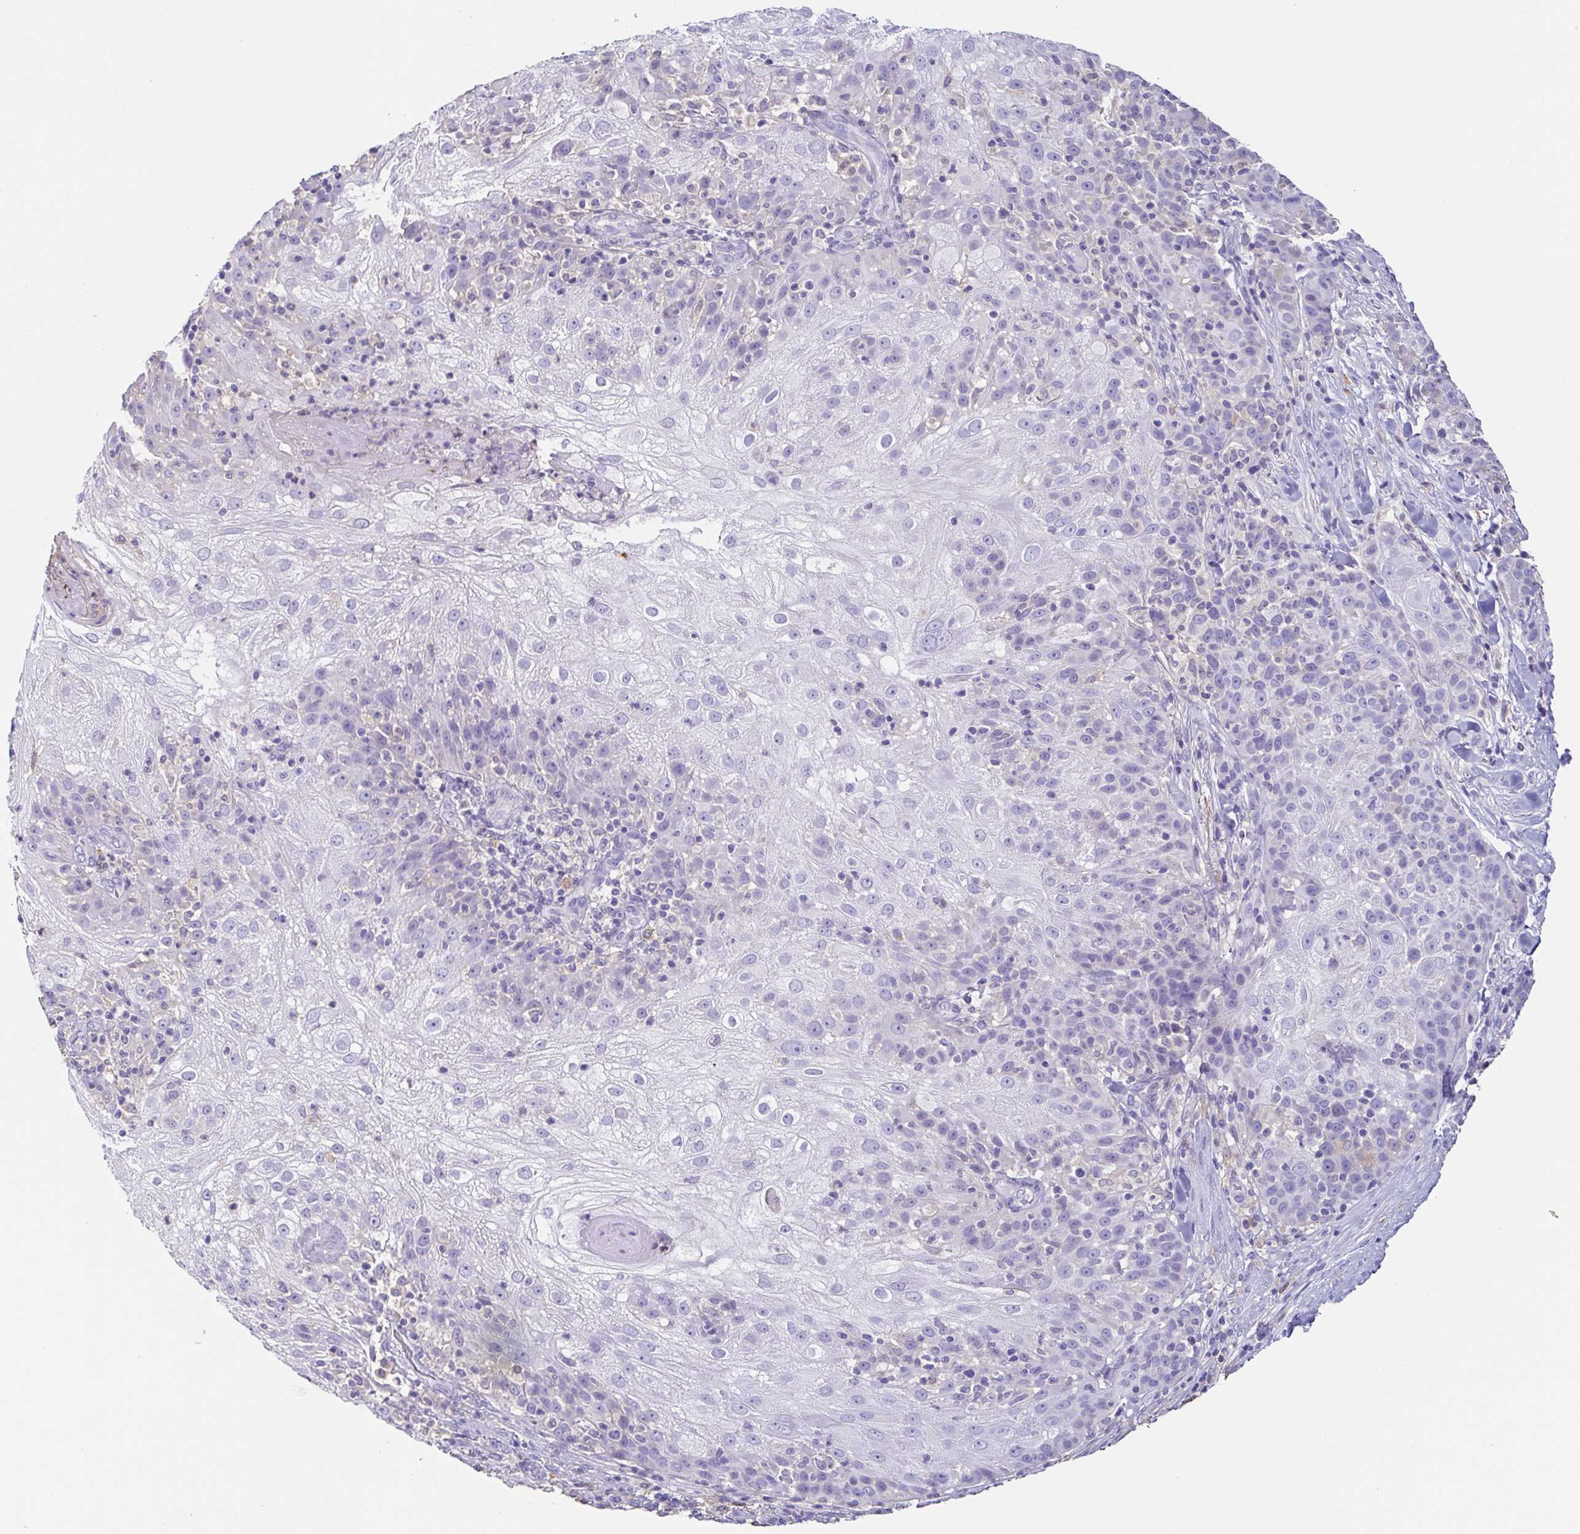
{"staining": {"intensity": "negative", "quantity": "none", "location": "none"}, "tissue": "skin cancer", "cell_type": "Tumor cells", "image_type": "cancer", "snomed": [{"axis": "morphology", "description": "Normal tissue, NOS"}, {"axis": "morphology", "description": "Squamous cell carcinoma, NOS"}, {"axis": "topography", "description": "Skin"}], "caption": "Immunohistochemistry (IHC) of skin cancer displays no expression in tumor cells.", "gene": "ANXA10", "patient": {"sex": "female", "age": 83}}